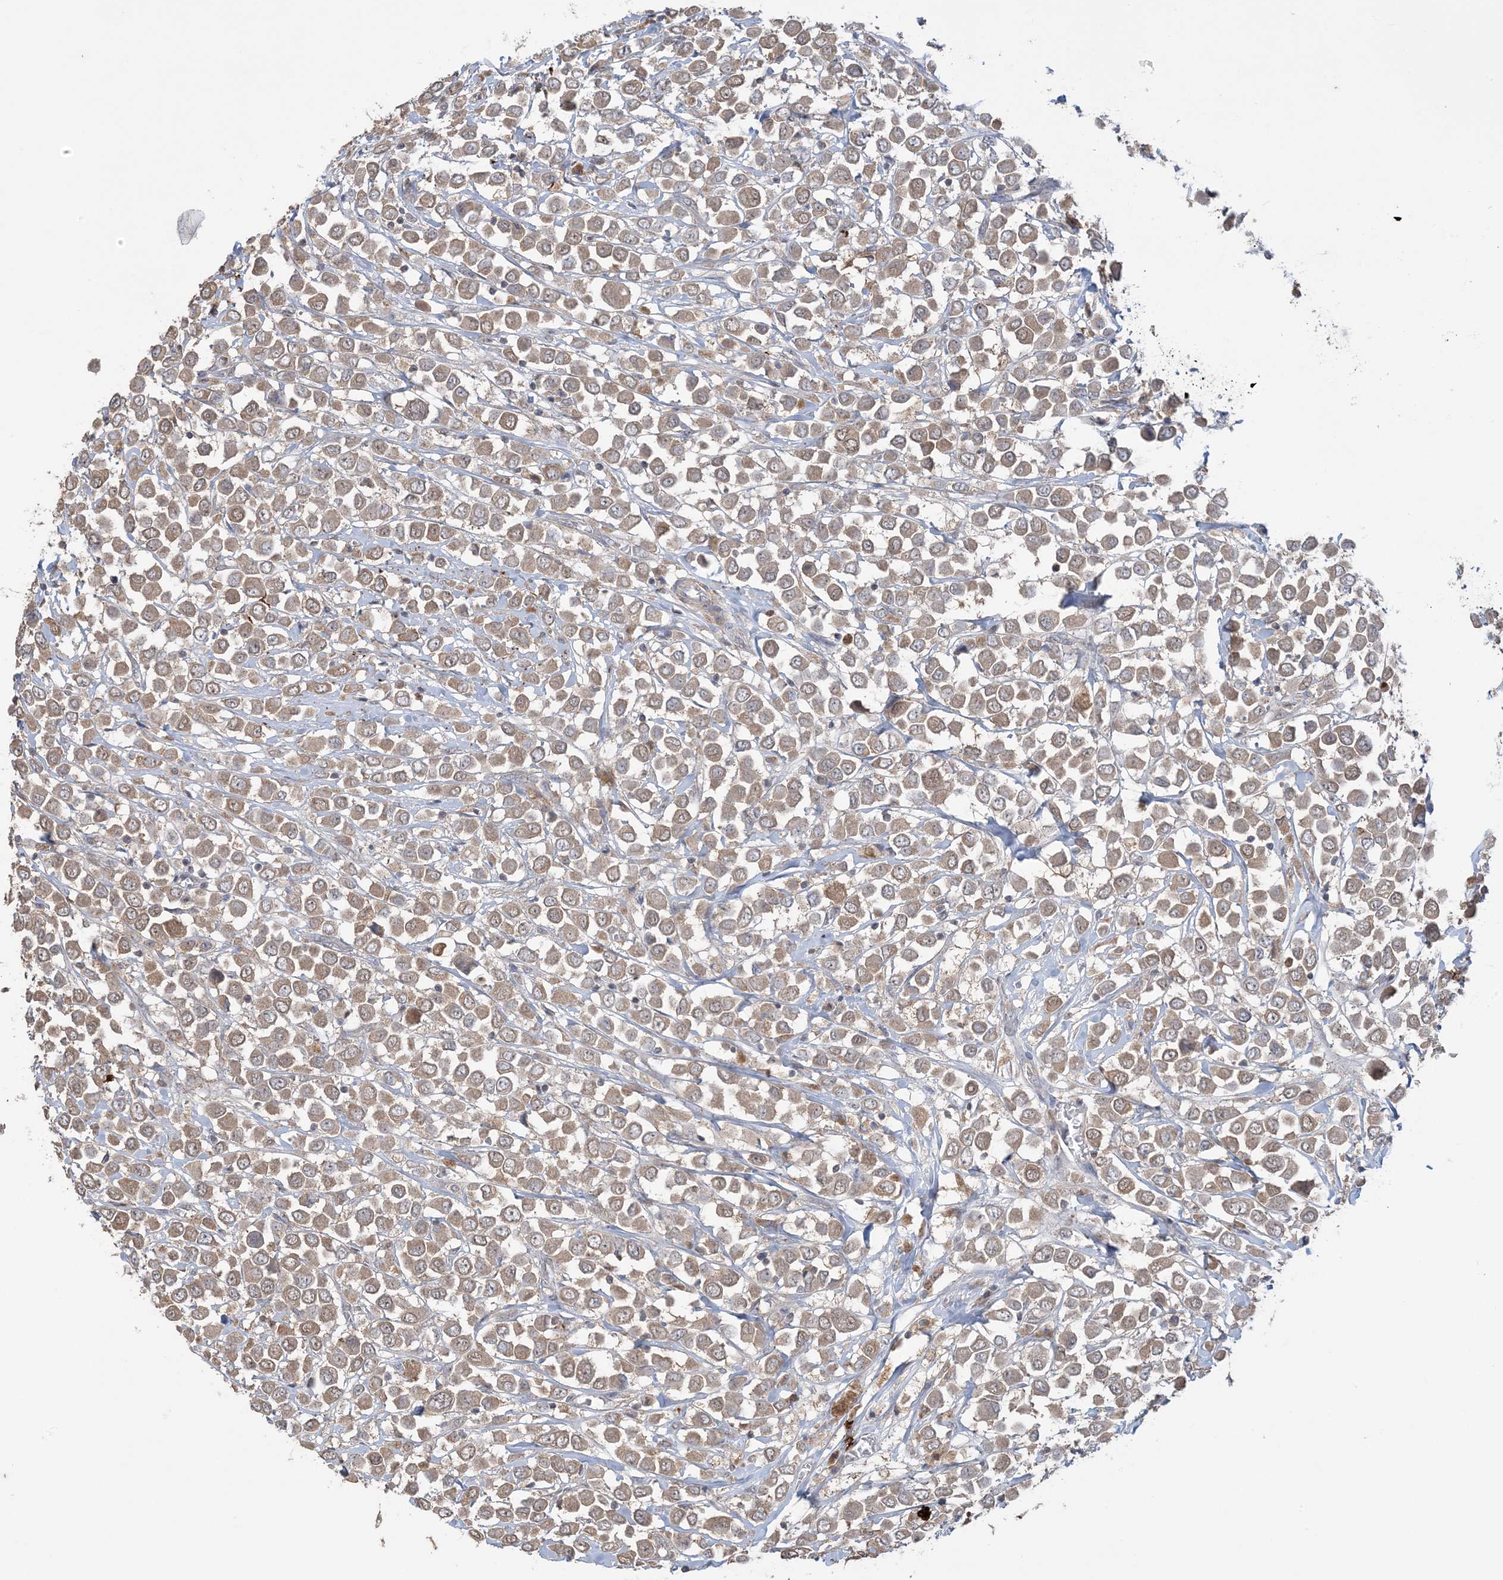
{"staining": {"intensity": "moderate", "quantity": ">75%", "location": "cytoplasmic/membranous"}, "tissue": "breast cancer", "cell_type": "Tumor cells", "image_type": "cancer", "snomed": [{"axis": "morphology", "description": "Duct carcinoma"}, {"axis": "topography", "description": "Breast"}], "caption": "Breast cancer (infiltrating ductal carcinoma) stained with immunohistochemistry demonstrates moderate cytoplasmic/membranous expression in about >75% of tumor cells.", "gene": "XRN1", "patient": {"sex": "female", "age": 61}}